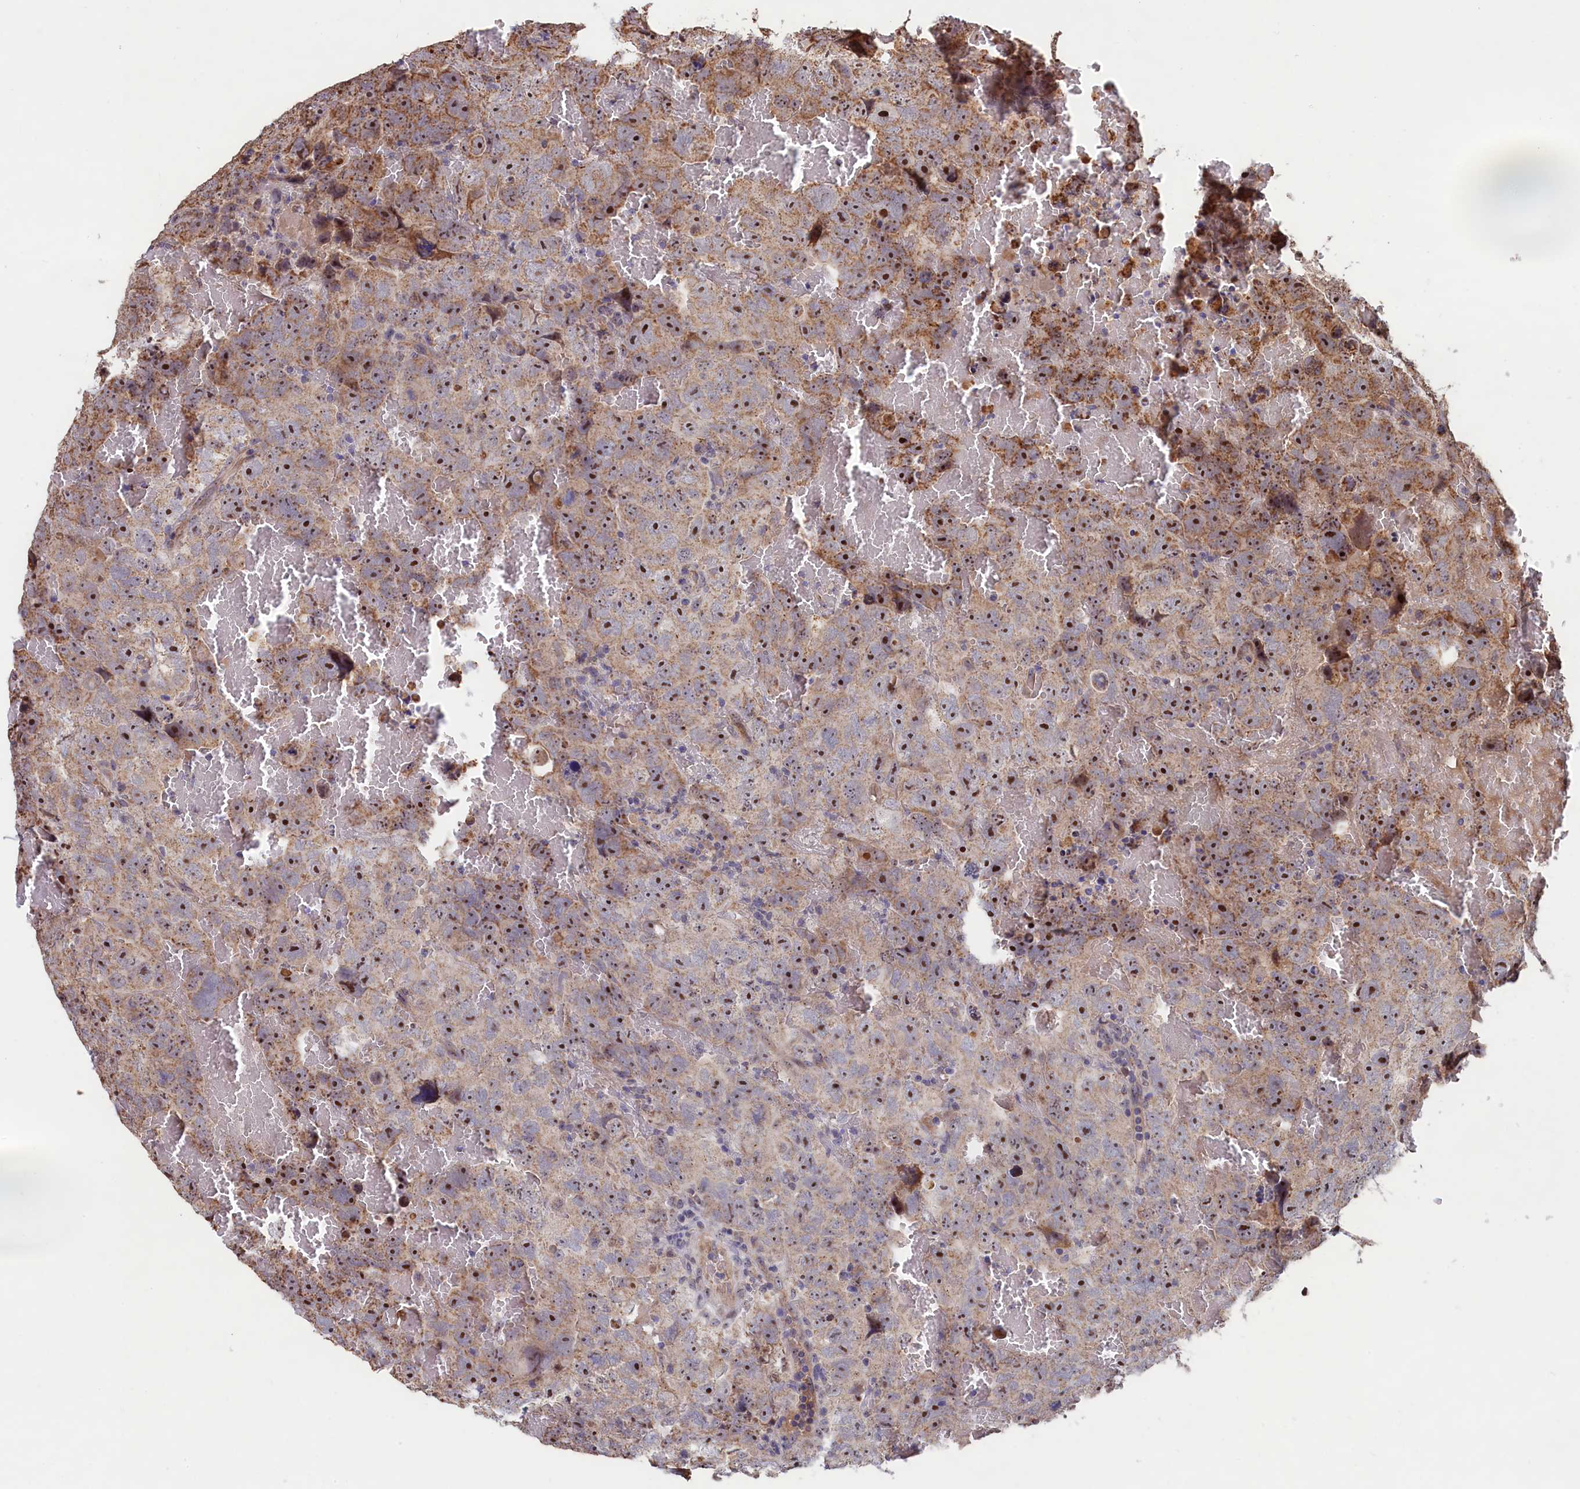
{"staining": {"intensity": "moderate", "quantity": ">75%", "location": "cytoplasmic/membranous,nuclear"}, "tissue": "testis cancer", "cell_type": "Tumor cells", "image_type": "cancer", "snomed": [{"axis": "morphology", "description": "Carcinoma, Embryonal, NOS"}, {"axis": "topography", "description": "Testis"}], "caption": "Immunohistochemistry (IHC) of embryonal carcinoma (testis) reveals medium levels of moderate cytoplasmic/membranous and nuclear expression in approximately >75% of tumor cells.", "gene": "ZNF816", "patient": {"sex": "male", "age": 45}}